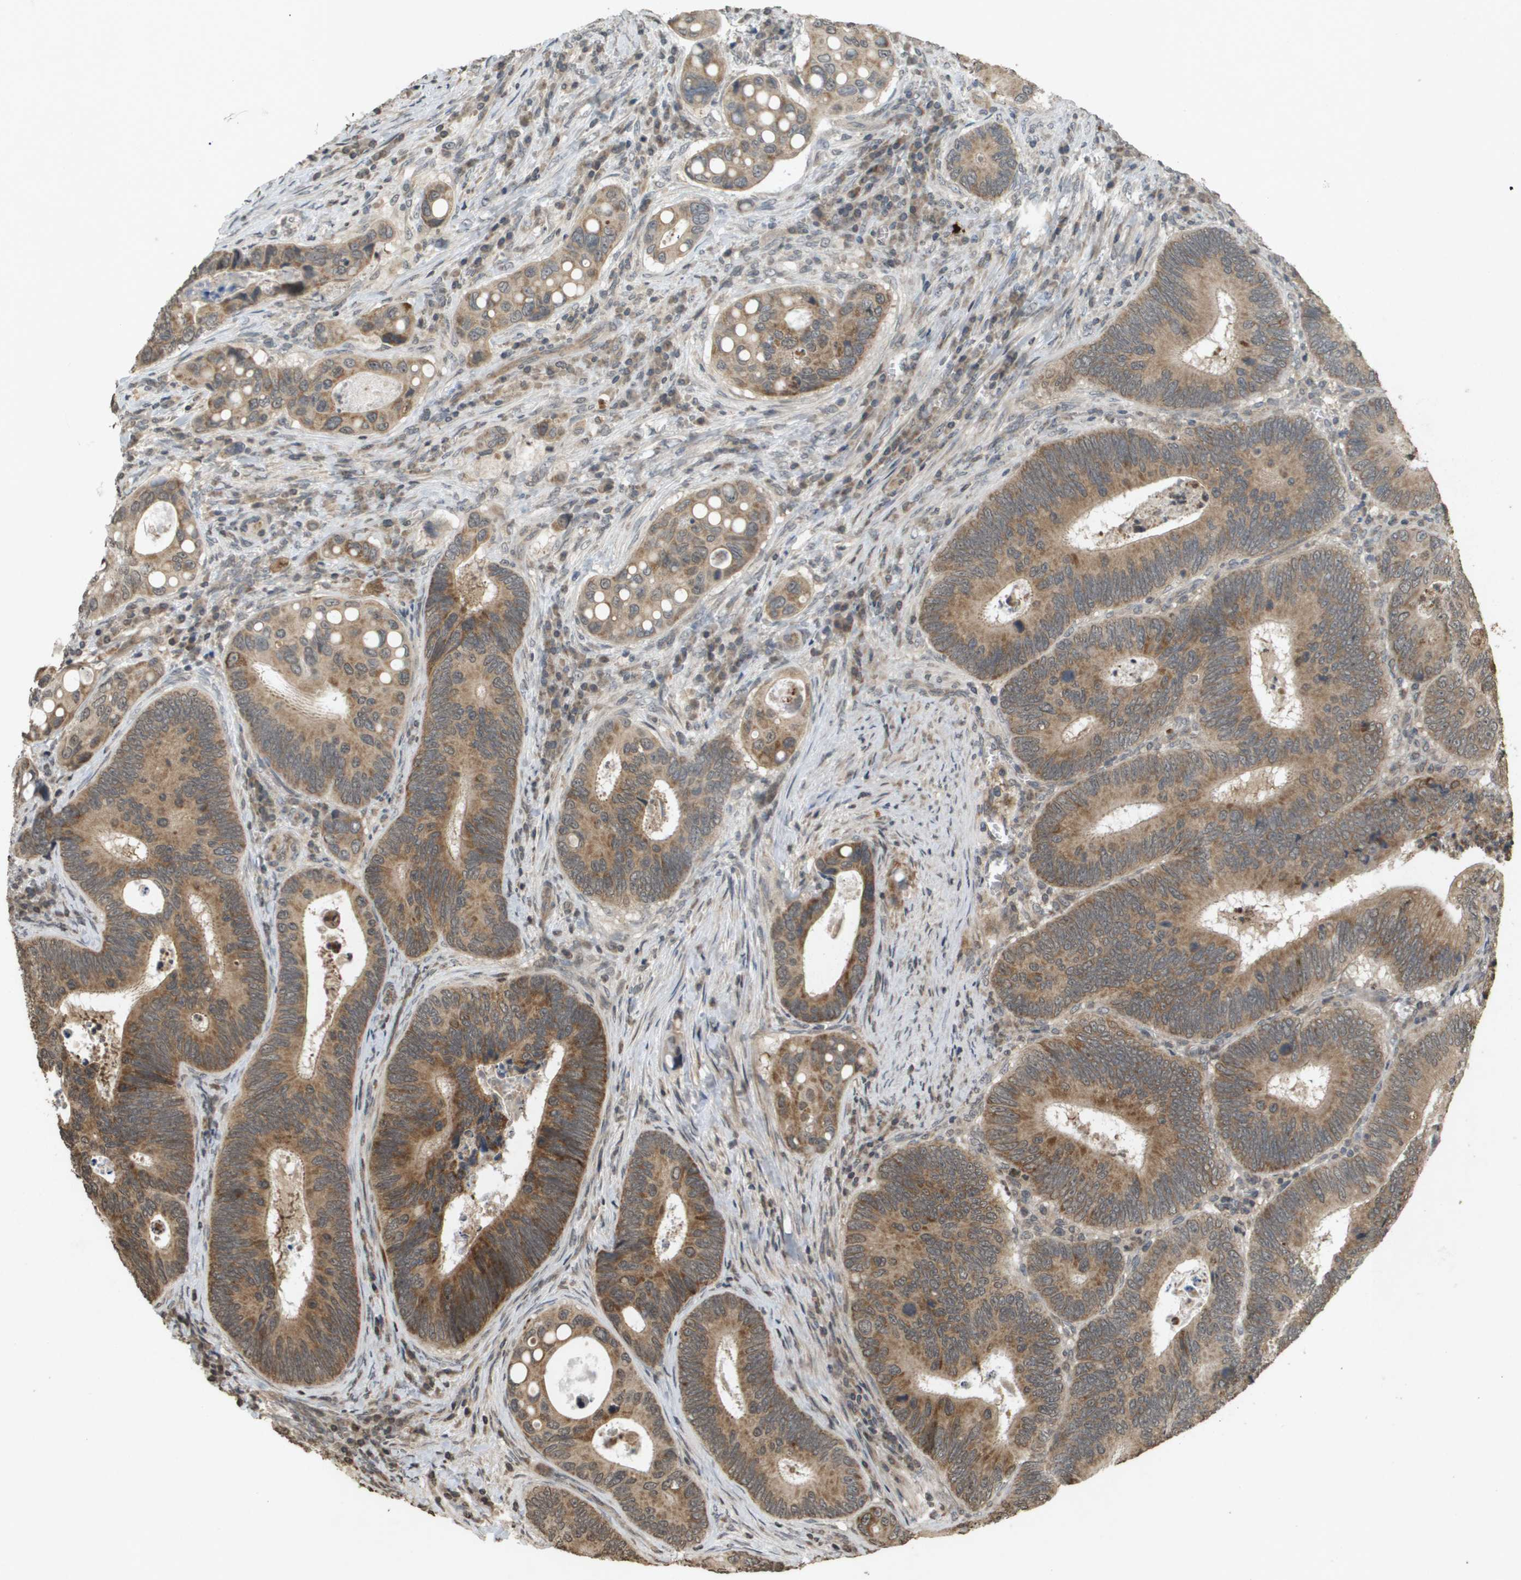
{"staining": {"intensity": "moderate", "quantity": ">75%", "location": "cytoplasmic/membranous"}, "tissue": "colorectal cancer", "cell_type": "Tumor cells", "image_type": "cancer", "snomed": [{"axis": "morphology", "description": "Inflammation, NOS"}, {"axis": "morphology", "description": "Adenocarcinoma, NOS"}, {"axis": "topography", "description": "Colon"}], "caption": "Colorectal cancer (adenocarcinoma) was stained to show a protein in brown. There is medium levels of moderate cytoplasmic/membranous expression in about >75% of tumor cells. The staining was performed using DAB (3,3'-diaminobenzidine) to visualize the protein expression in brown, while the nuclei were stained in blue with hematoxylin (Magnification: 20x).", "gene": "RAB21", "patient": {"sex": "male", "age": 72}}